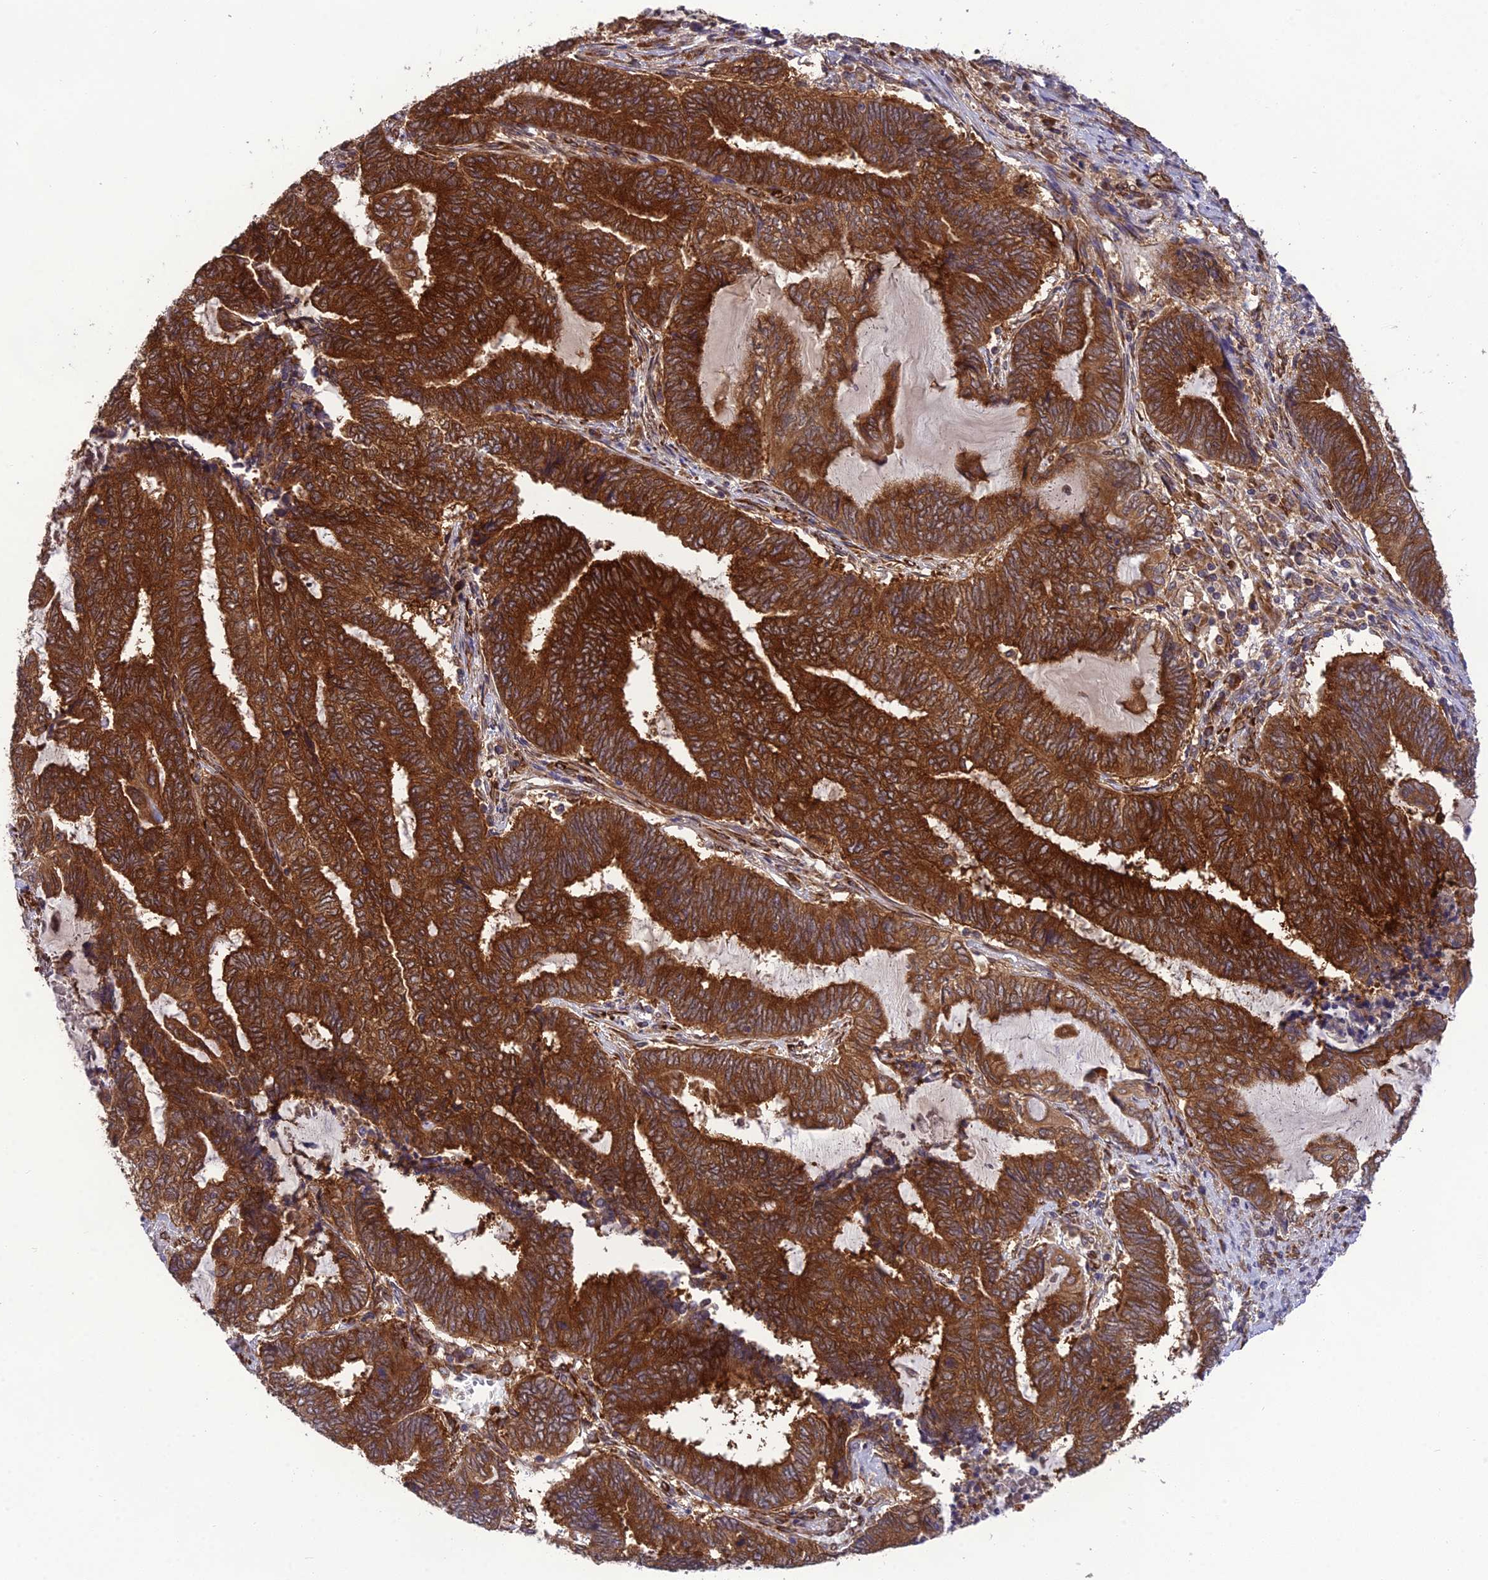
{"staining": {"intensity": "strong", "quantity": ">75%", "location": "cytoplasmic/membranous"}, "tissue": "endometrial cancer", "cell_type": "Tumor cells", "image_type": "cancer", "snomed": [{"axis": "morphology", "description": "Adenocarcinoma, NOS"}, {"axis": "topography", "description": "Uterus"}, {"axis": "topography", "description": "Endometrium"}], "caption": "This micrograph reveals IHC staining of human endometrial adenocarcinoma, with high strong cytoplasmic/membranous expression in about >75% of tumor cells.", "gene": "DHCR7", "patient": {"sex": "female", "age": 70}}